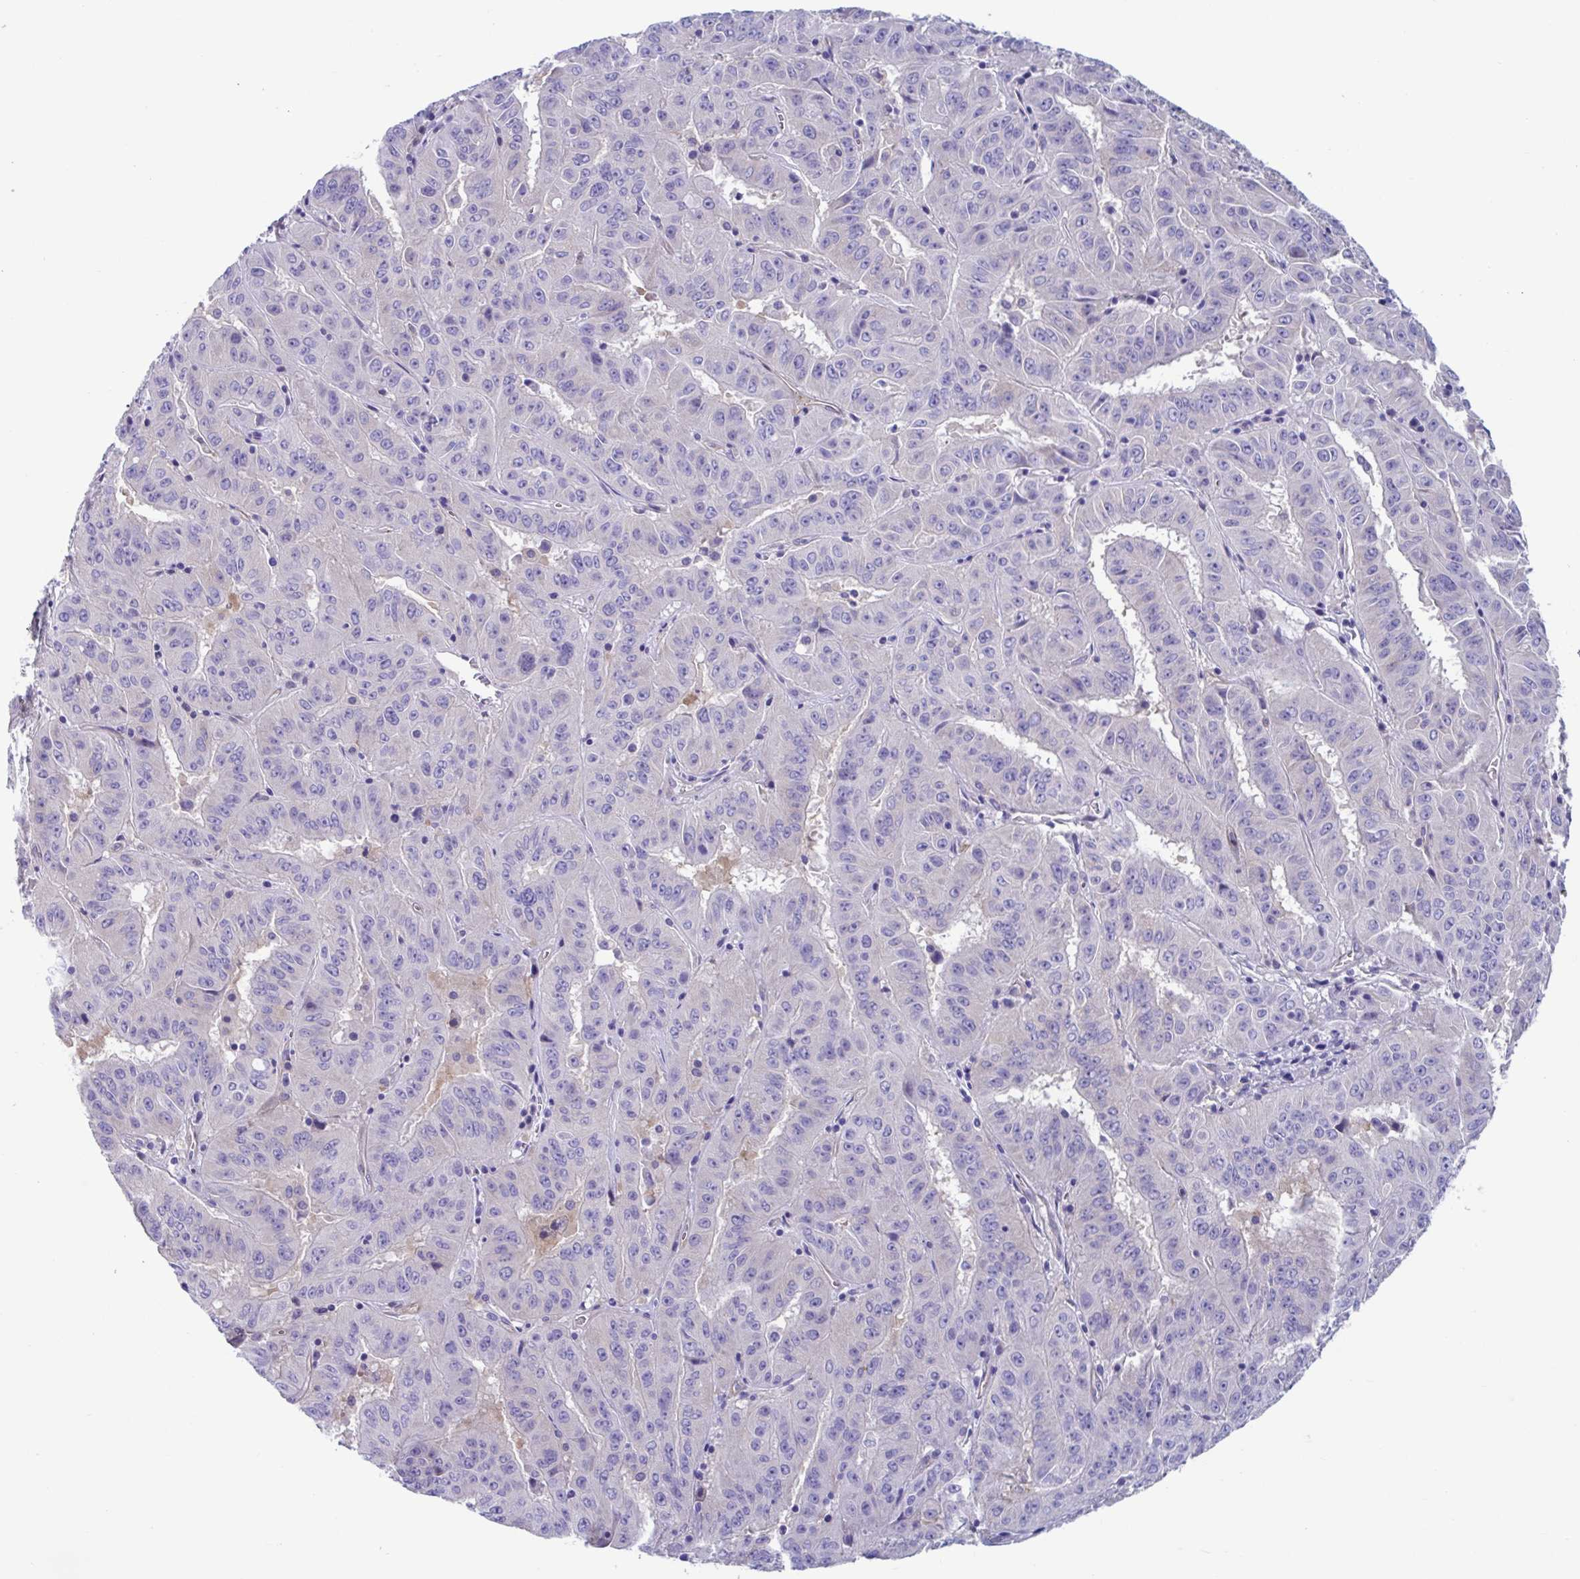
{"staining": {"intensity": "negative", "quantity": "none", "location": "none"}, "tissue": "pancreatic cancer", "cell_type": "Tumor cells", "image_type": "cancer", "snomed": [{"axis": "morphology", "description": "Adenocarcinoma, NOS"}, {"axis": "topography", "description": "Pancreas"}], "caption": "Immunohistochemistry (IHC) histopathology image of neoplastic tissue: pancreatic cancer stained with DAB displays no significant protein staining in tumor cells.", "gene": "LPIN3", "patient": {"sex": "male", "age": 63}}